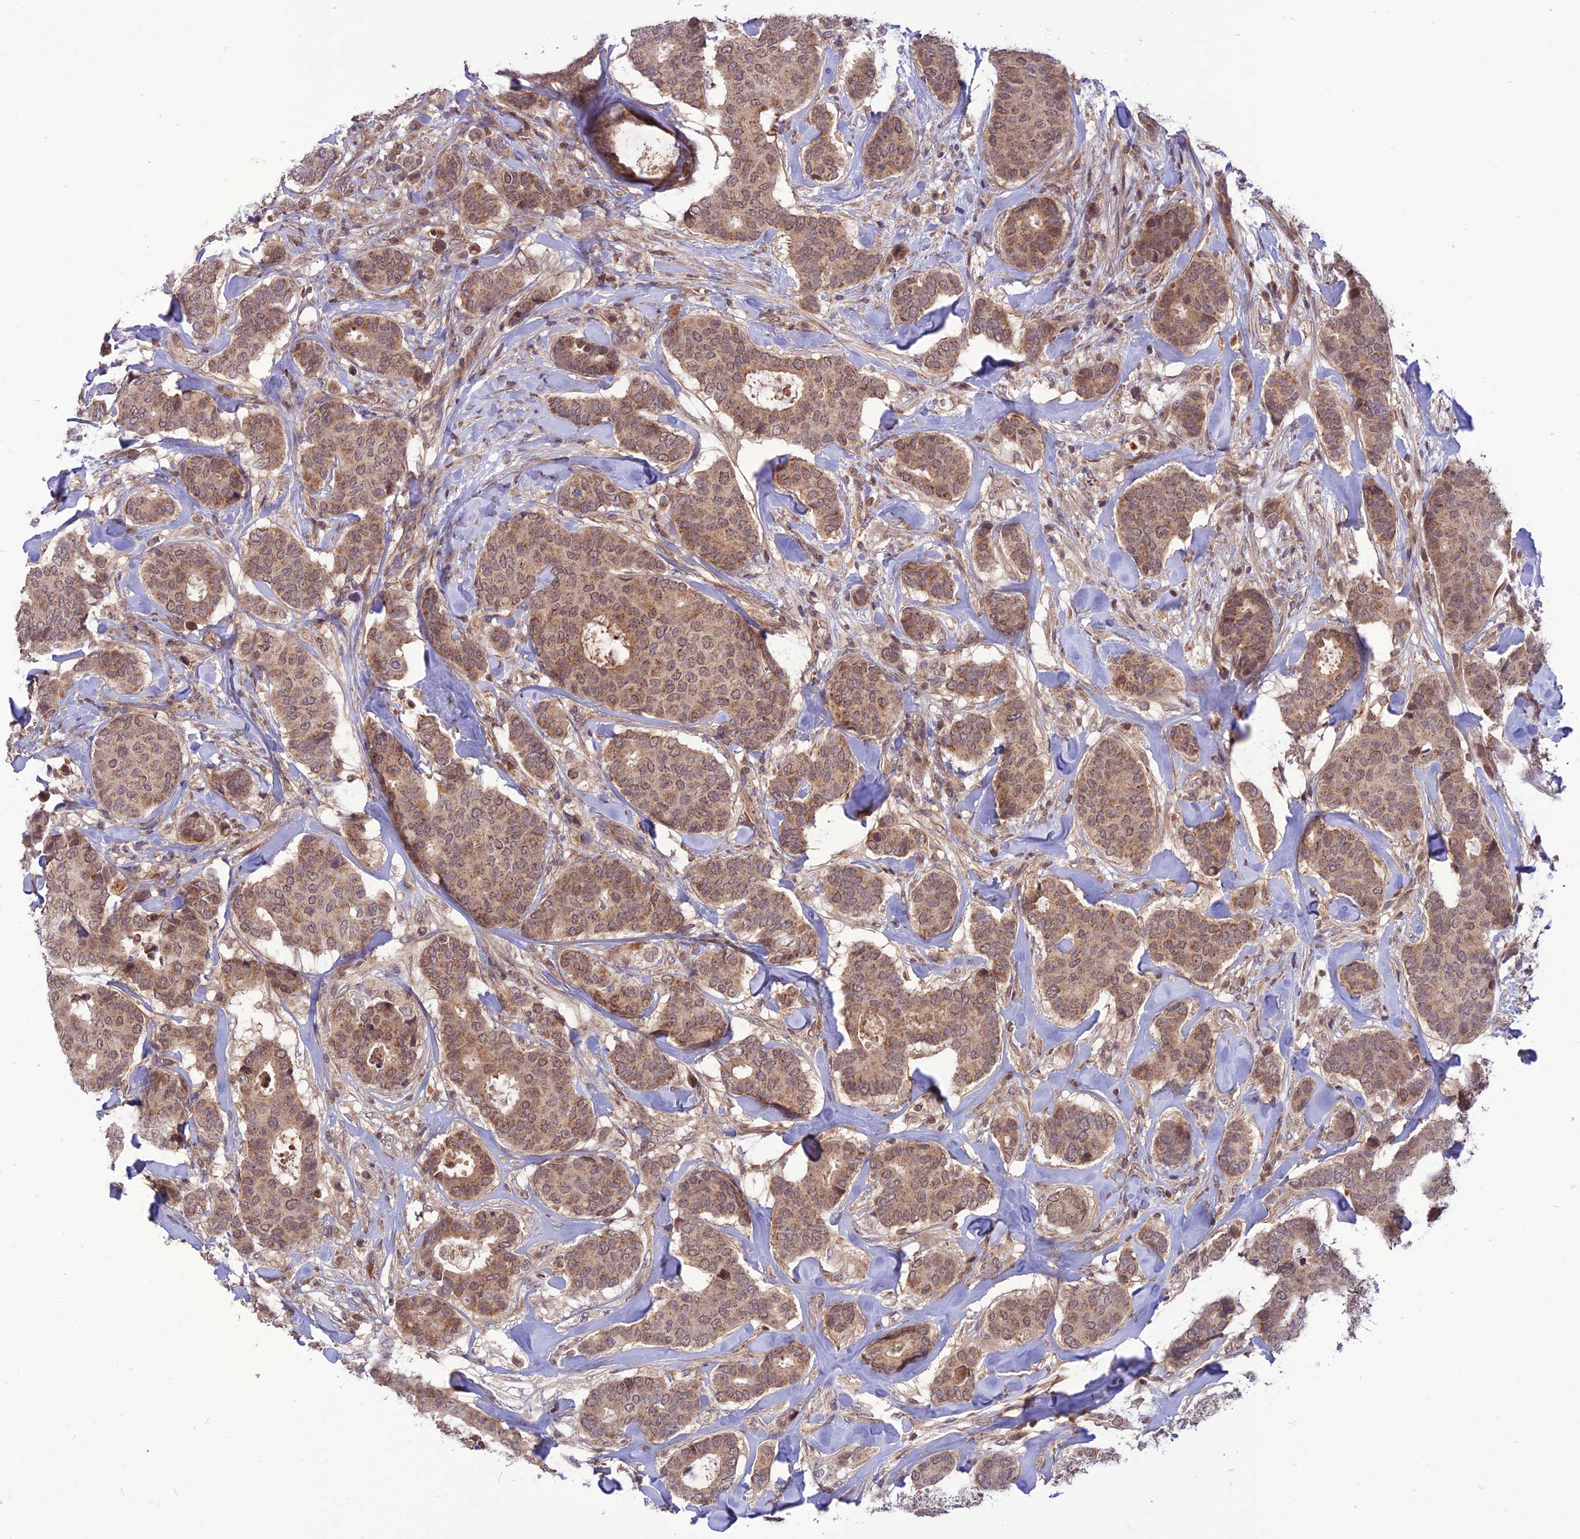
{"staining": {"intensity": "weak", "quantity": ">75%", "location": "cytoplasmic/membranous,nuclear"}, "tissue": "breast cancer", "cell_type": "Tumor cells", "image_type": "cancer", "snomed": [{"axis": "morphology", "description": "Duct carcinoma"}, {"axis": "topography", "description": "Breast"}], "caption": "DAB immunohistochemical staining of human breast cancer (infiltrating ductal carcinoma) exhibits weak cytoplasmic/membranous and nuclear protein expression in approximately >75% of tumor cells.", "gene": "NDUFC1", "patient": {"sex": "female", "age": 75}}